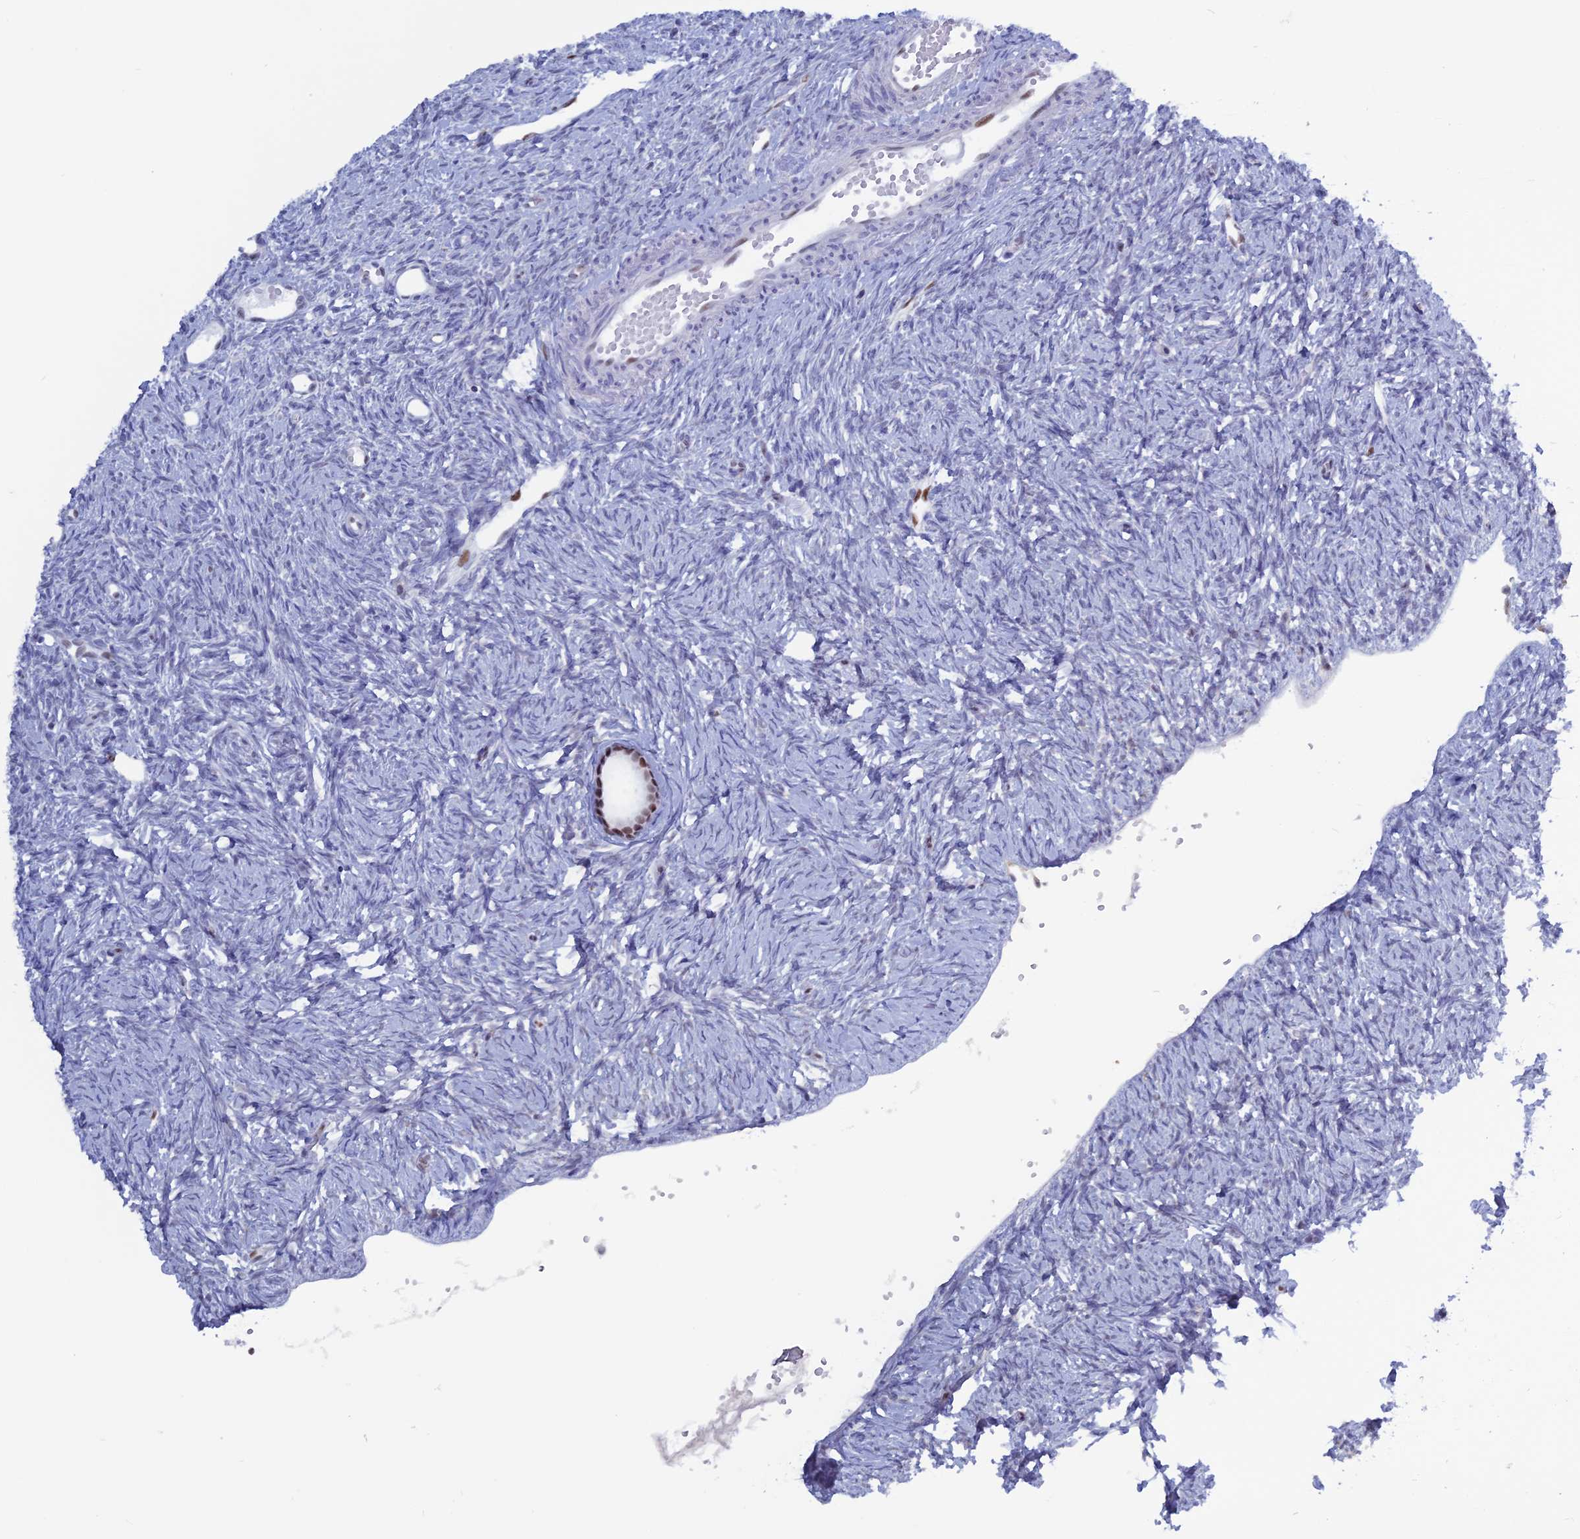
{"staining": {"intensity": "moderate", "quantity": ">75%", "location": "nuclear"}, "tissue": "ovary", "cell_type": "Follicle cells", "image_type": "normal", "snomed": [{"axis": "morphology", "description": "Normal tissue, NOS"}, {"axis": "topography", "description": "Ovary"}], "caption": "Immunohistochemistry image of unremarkable ovary: human ovary stained using IHC displays medium levels of moderate protein expression localized specifically in the nuclear of follicle cells, appearing as a nuclear brown color.", "gene": "NOL4L", "patient": {"sex": "female", "age": 51}}